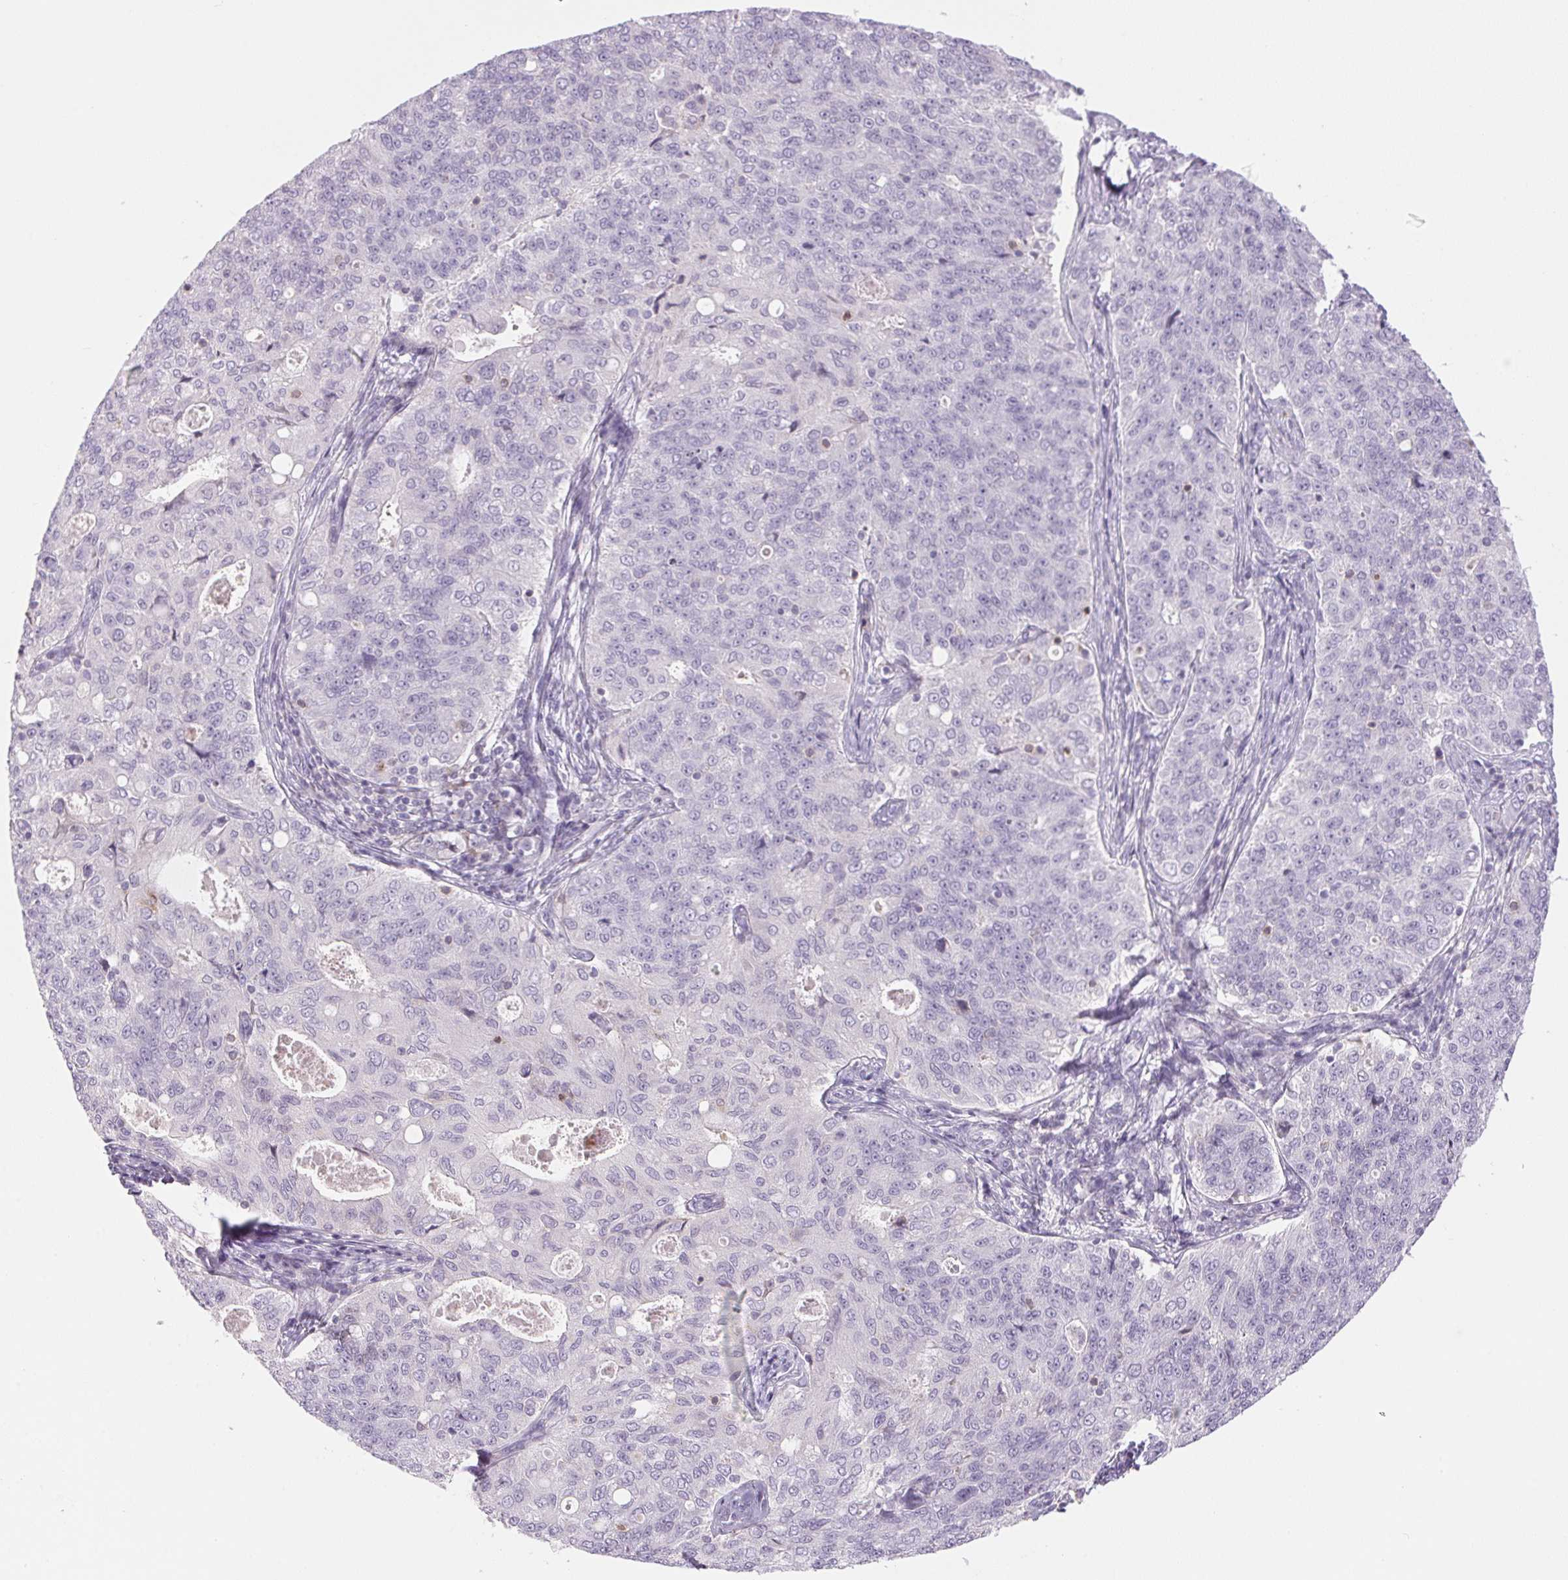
{"staining": {"intensity": "negative", "quantity": "none", "location": "none"}, "tissue": "endometrial cancer", "cell_type": "Tumor cells", "image_type": "cancer", "snomed": [{"axis": "morphology", "description": "Adenocarcinoma, NOS"}, {"axis": "topography", "description": "Endometrium"}], "caption": "IHC image of neoplastic tissue: human endometrial cancer stained with DAB exhibits no significant protein expression in tumor cells.", "gene": "ECPAS", "patient": {"sex": "female", "age": 43}}